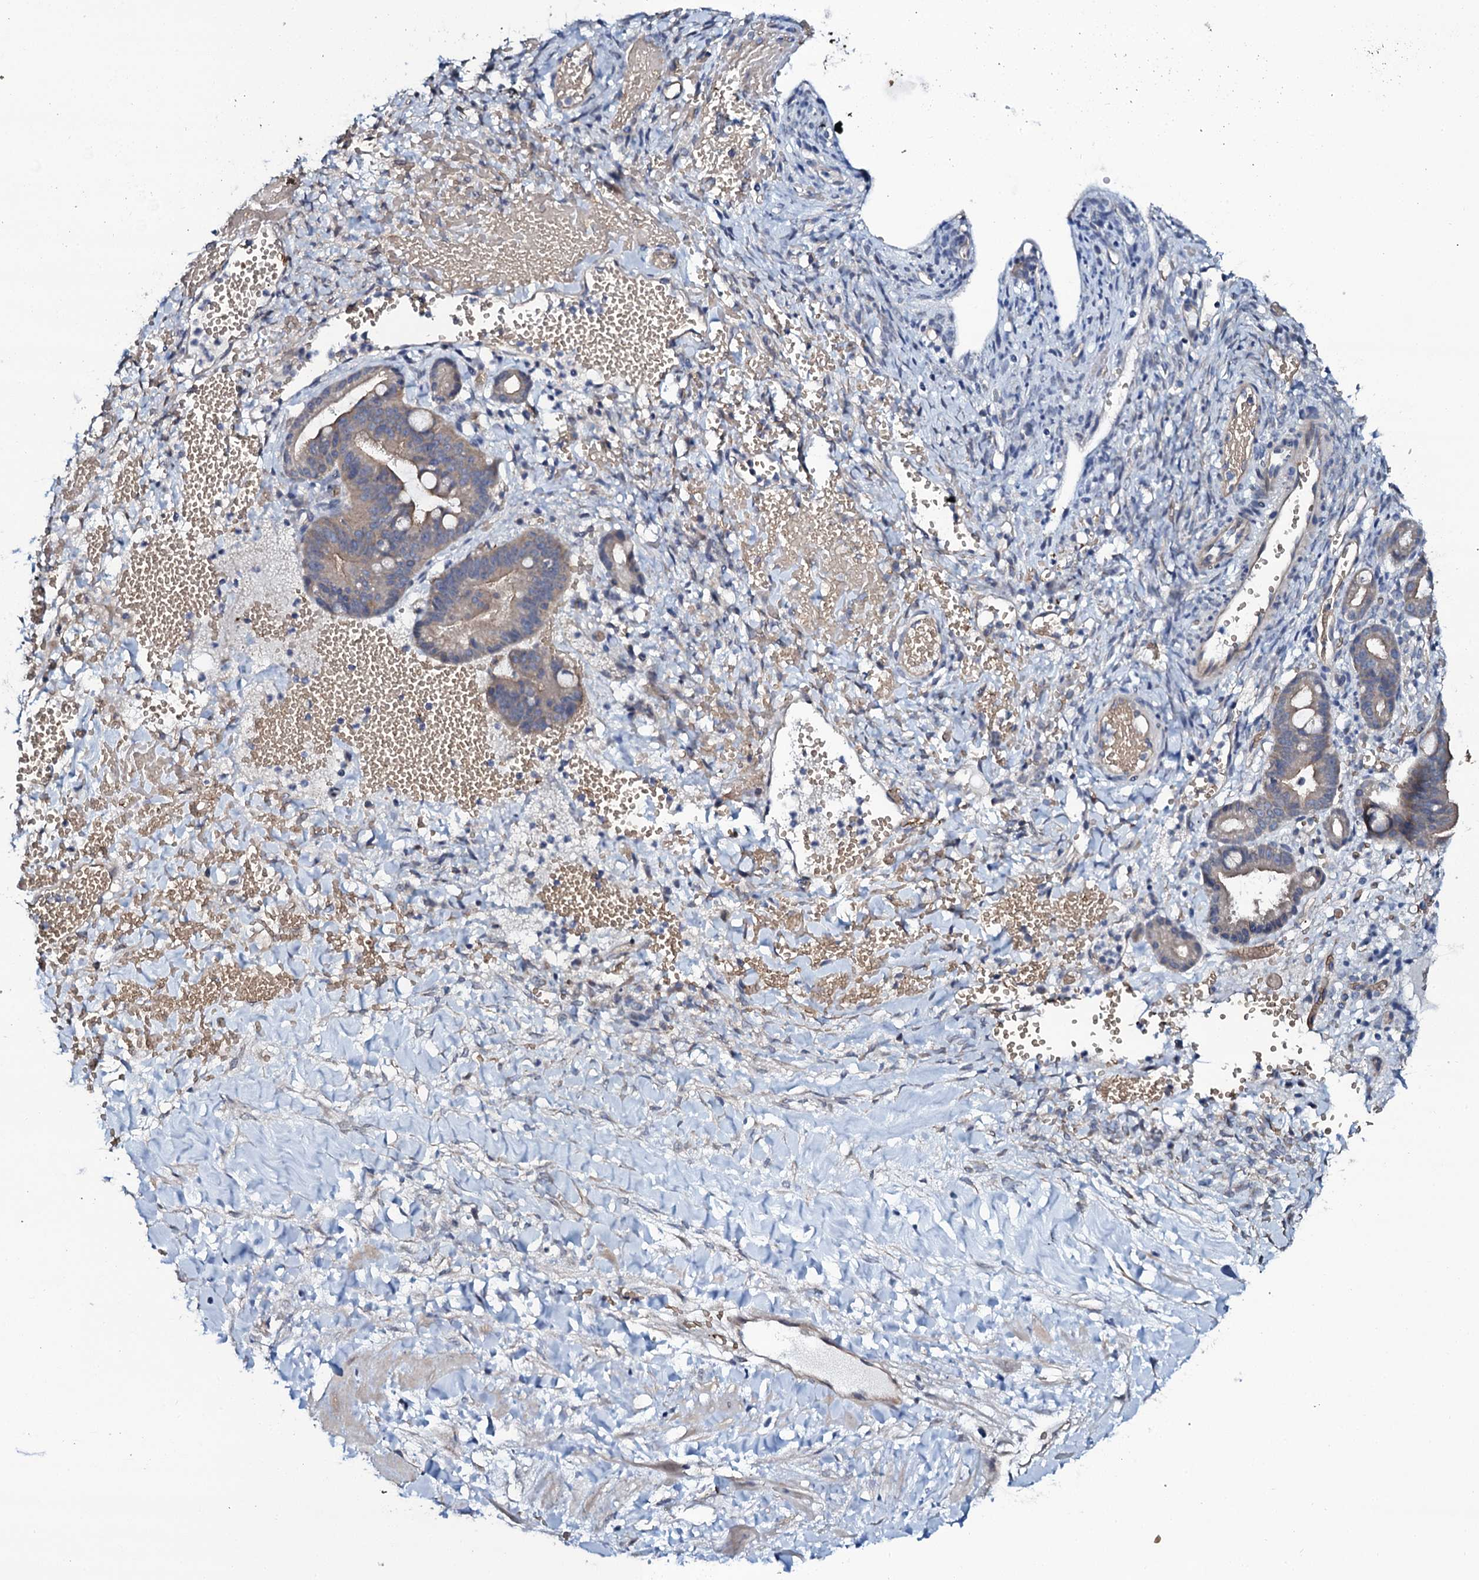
{"staining": {"intensity": "weak", "quantity": ">75%", "location": "cytoplasmic/membranous"}, "tissue": "ovarian cancer", "cell_type": "Tumor cells", "image_type": "cancer", "snomed": [{"axis": "morphology", "description": "Cystadenocarcinoma, mucinous, NOS"}, {"axis": "topography", "description": "Ovary"}], "caption": "An IHC micrograph of neoplastic tissue is shown. Protein staining in brown labels weak cytoplasmic/membranous positivity in mucinous cystadenocarcinoma (ovarian) within tumor cells.", "gene": "C10orf88", "patient": {"sex": "female", "age": 73}}